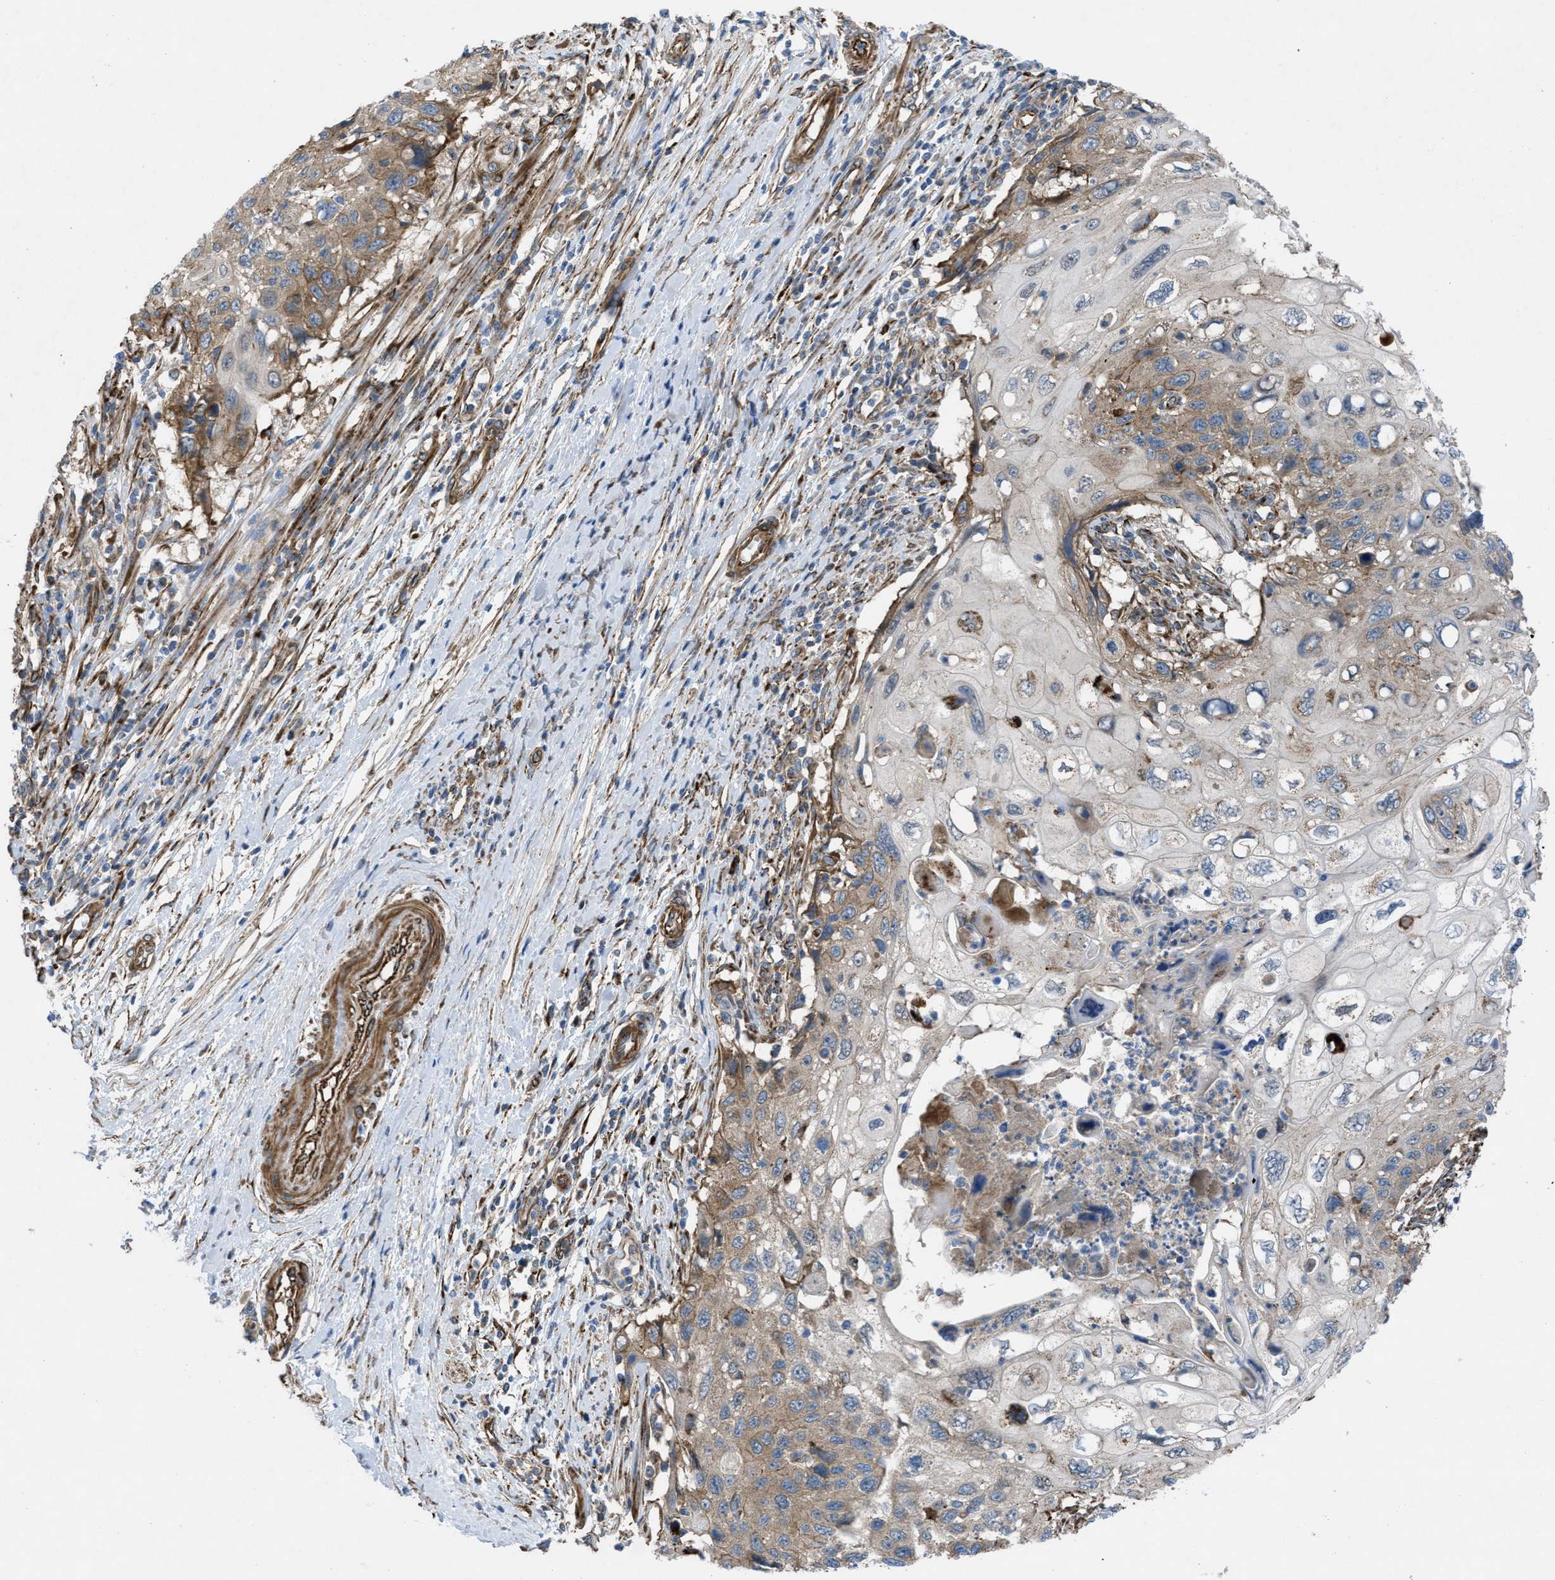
{"staining": {"intensity": "weak", "quantity": "25%-75%", "location": "cytoplasmic/membranous"}, "tissue": "cervical cancer", "cell_type": "Tumor cells", "image_type": "cancer", "snomed": [{"axis": "morphology", "description": "Squamous cell carcinoma, NOS"}, {"axis": "topography", "description": "Cervix"}], "caption": "About 25%-75% of tumor cells in cervical squamous cell carcinoma exhibit weak cytoplasmic/membranous protein positivity as visualized by brown immunohistochemical staining.", "gene": "SLC6A9", "patient": {"sex": "female", "age": 70}}